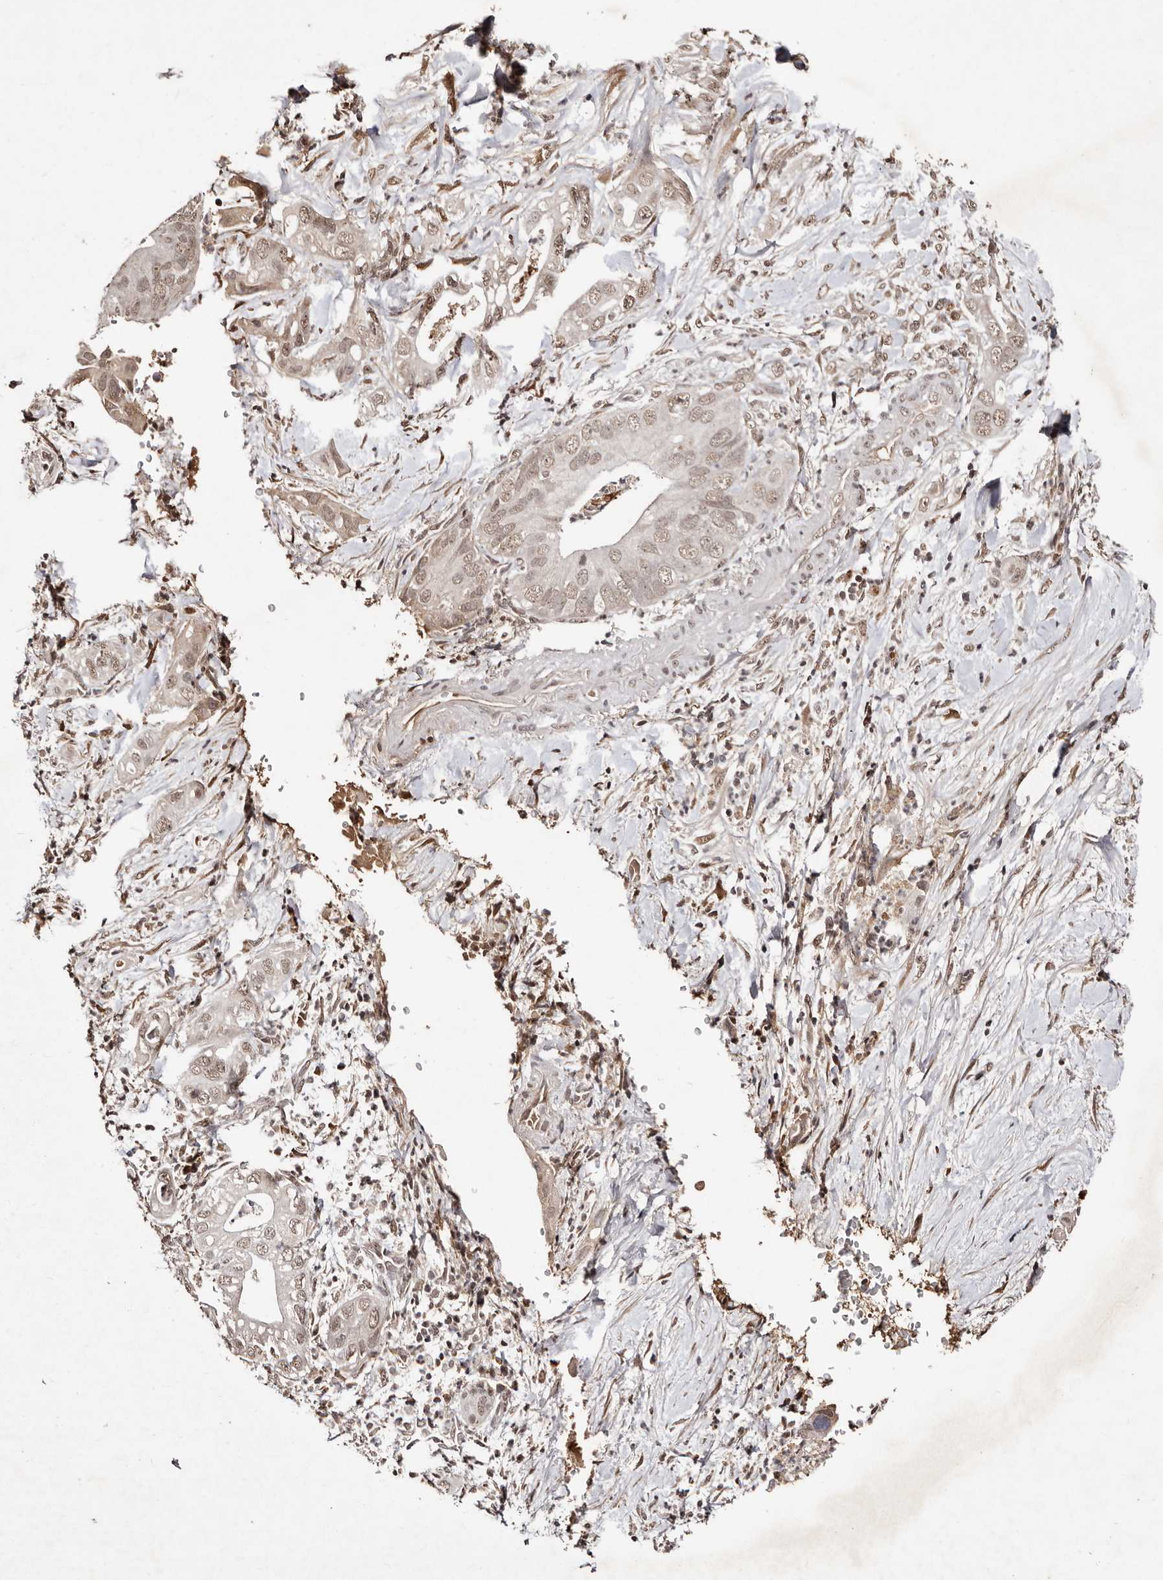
{"staining": {"intensity": "weak", "quantity": ">75%", "location": "nuclear"}, "tissue": "pancreatic cancer", "cell_type": "Tumor cells", "image_type": "cancer", "snomed": [{"axis": "morphology", "description": "Adenocarcinoma, NOS"}, {"axis": "topography", "description": "Pancreas"}], "caption": "Tumor cells display low levels of weak nuclear staining in approximately >75% of cells in human pancreatic cancer (adenocarcinoma).", "gene": "BICRAL", "patient": {"sex": "female", "age": 78}}